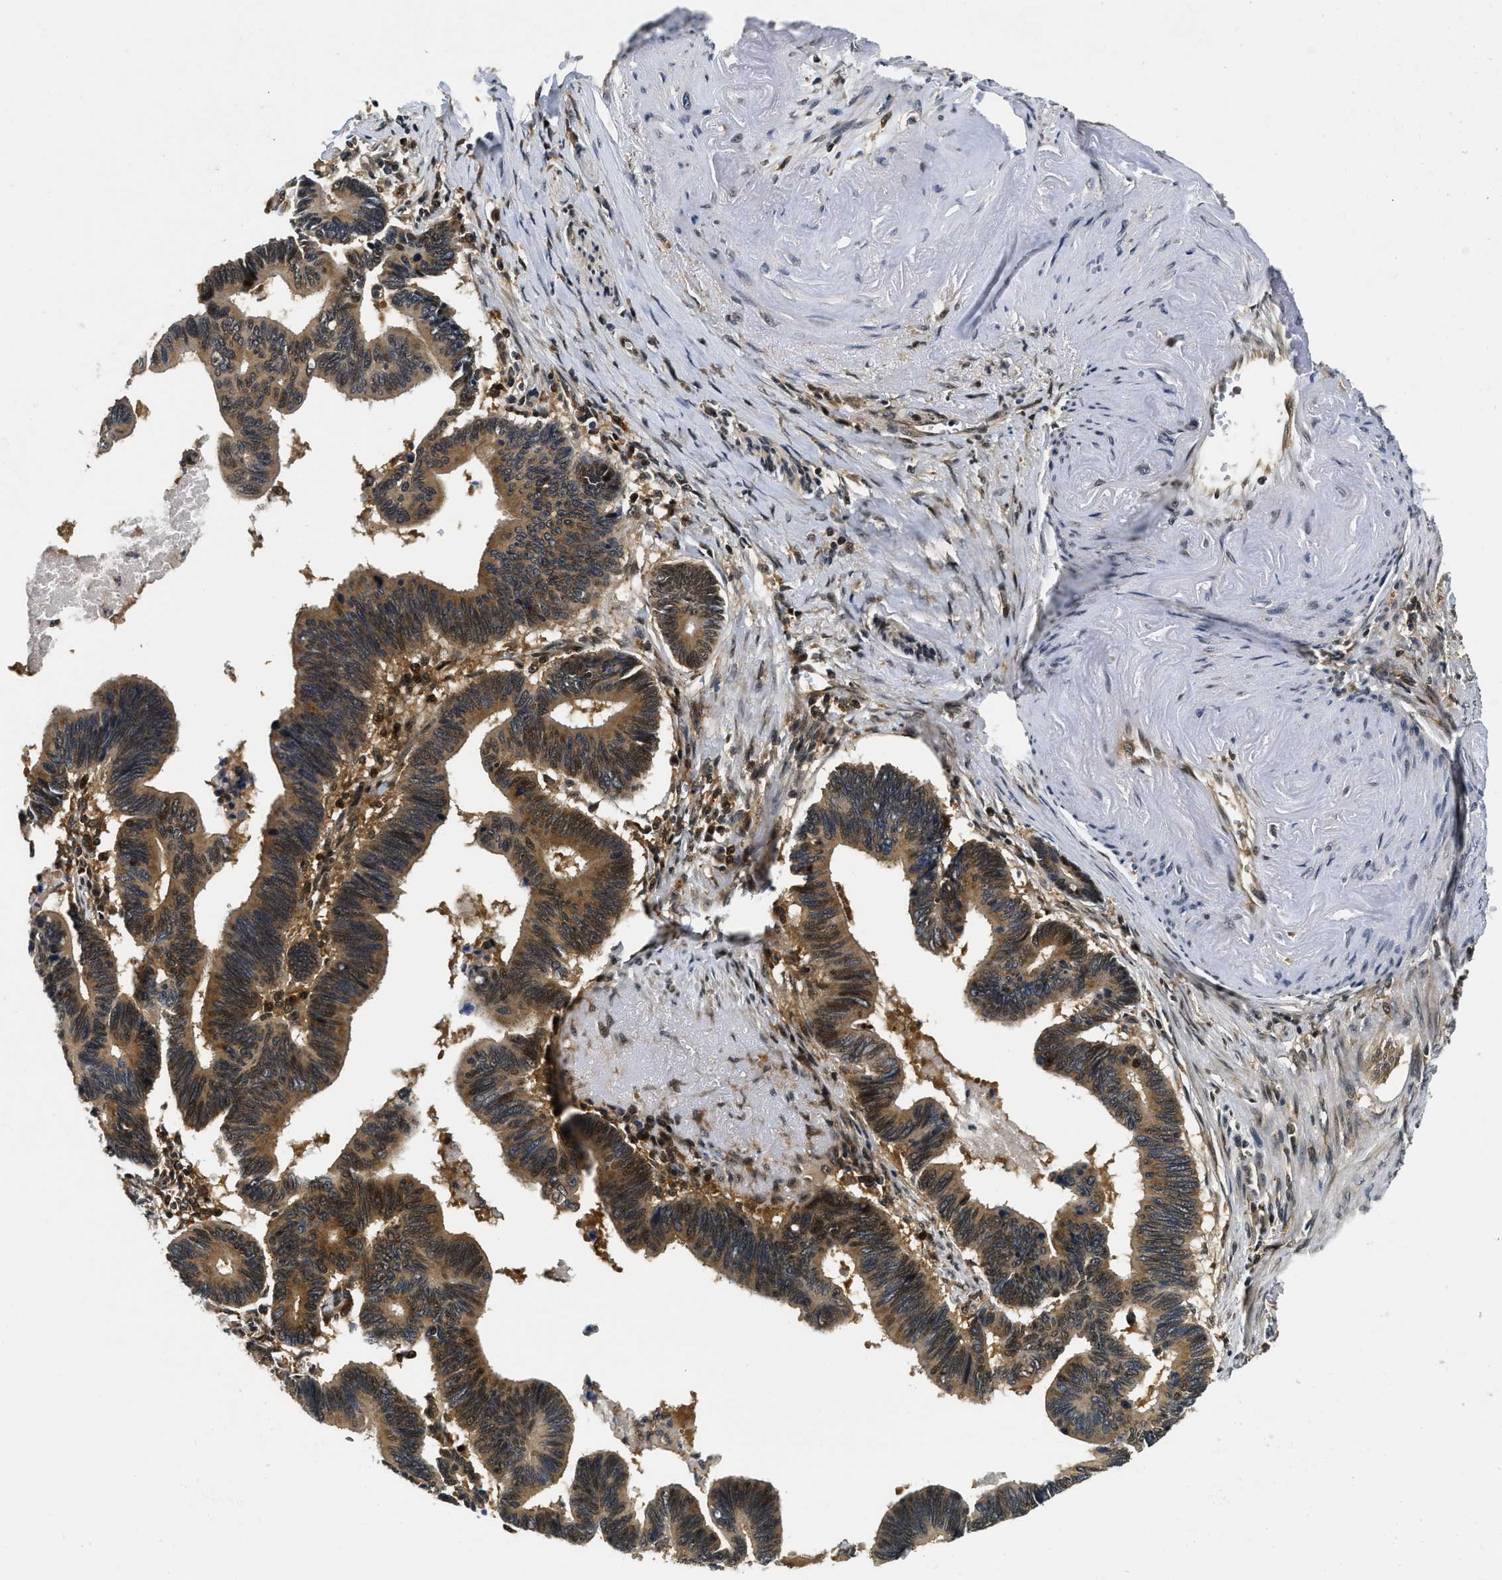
{"staining": {"intensity": "moderate", "quantity": ">75%", "location": "cytoplasmic/membranous,nuclear"}, "tissue": "pancreatic cancer", "cell_type": "Tumor cells", "image_type": "cancer", "snomed": [{"axis": "morphology", "description": "Adenocarcinoma, NOS"}, {"axis": "topography", "description": "Pancreas"}], "caption": "High-power microscopy captured an IHC image of pancreatic cancer (adenocarcinoma), revealing moderate cytoplasmic/membranous and nuclear positivity in approximately >75% of tumor cells.", "gene": "ADSL", "patient": {"sex": "female", "age": 70}}